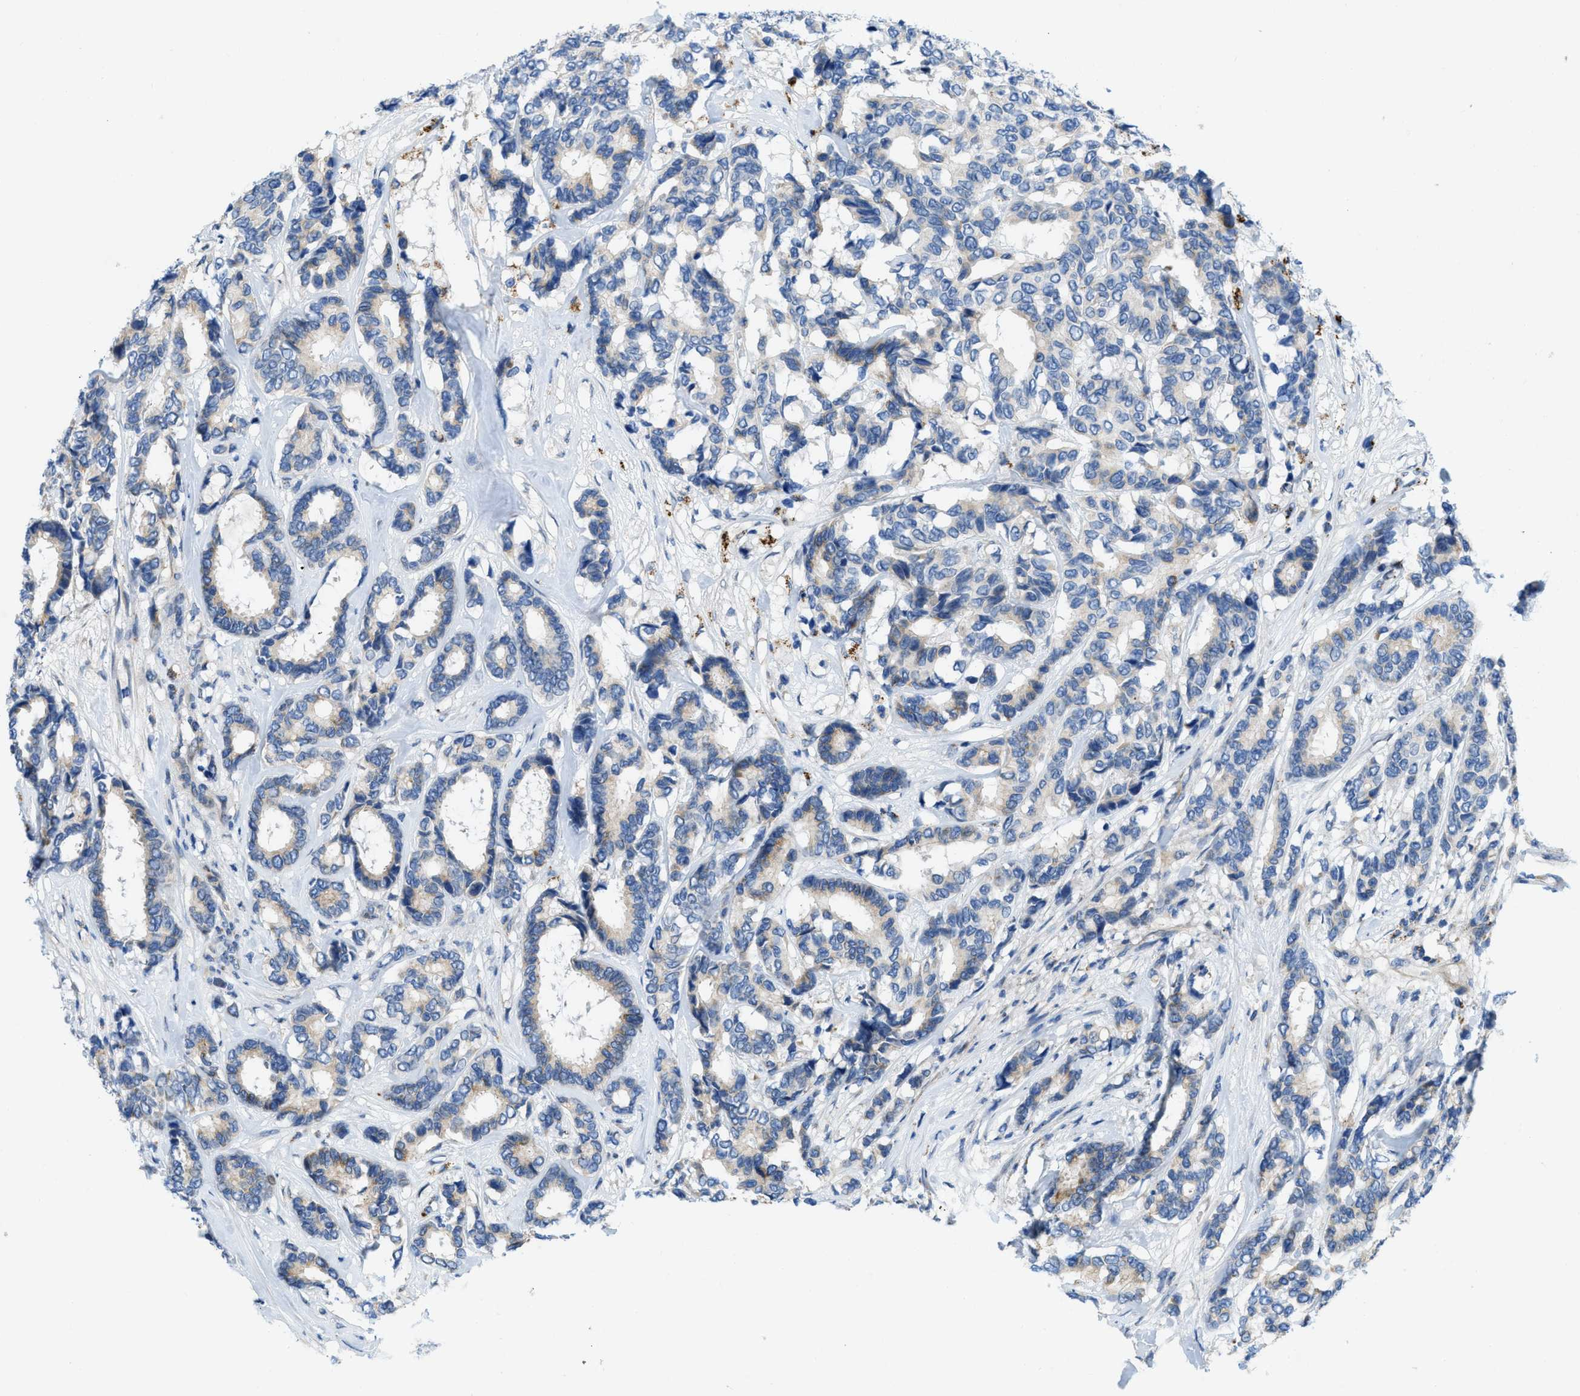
{"staining": {"intensity": "weak", "quantity": "<25%", "location": "cytoplasmic/membranous"}, "tissue": "breast cancer", "cell_type": "Tumor cells", "image_type": "cancer", "snomed": [{"axis": "morphology", "description": "Duct carcinoma"}, {"axis": "topography", "description": "Breast"}], "caption": "This is an immunohistochemistry histopathology image of breast cancer (invasive ductal carcinoma). There is no expression in tumor cells.", "gene": "TMEM248", "patient": {"sex": "female", "age": 87}}